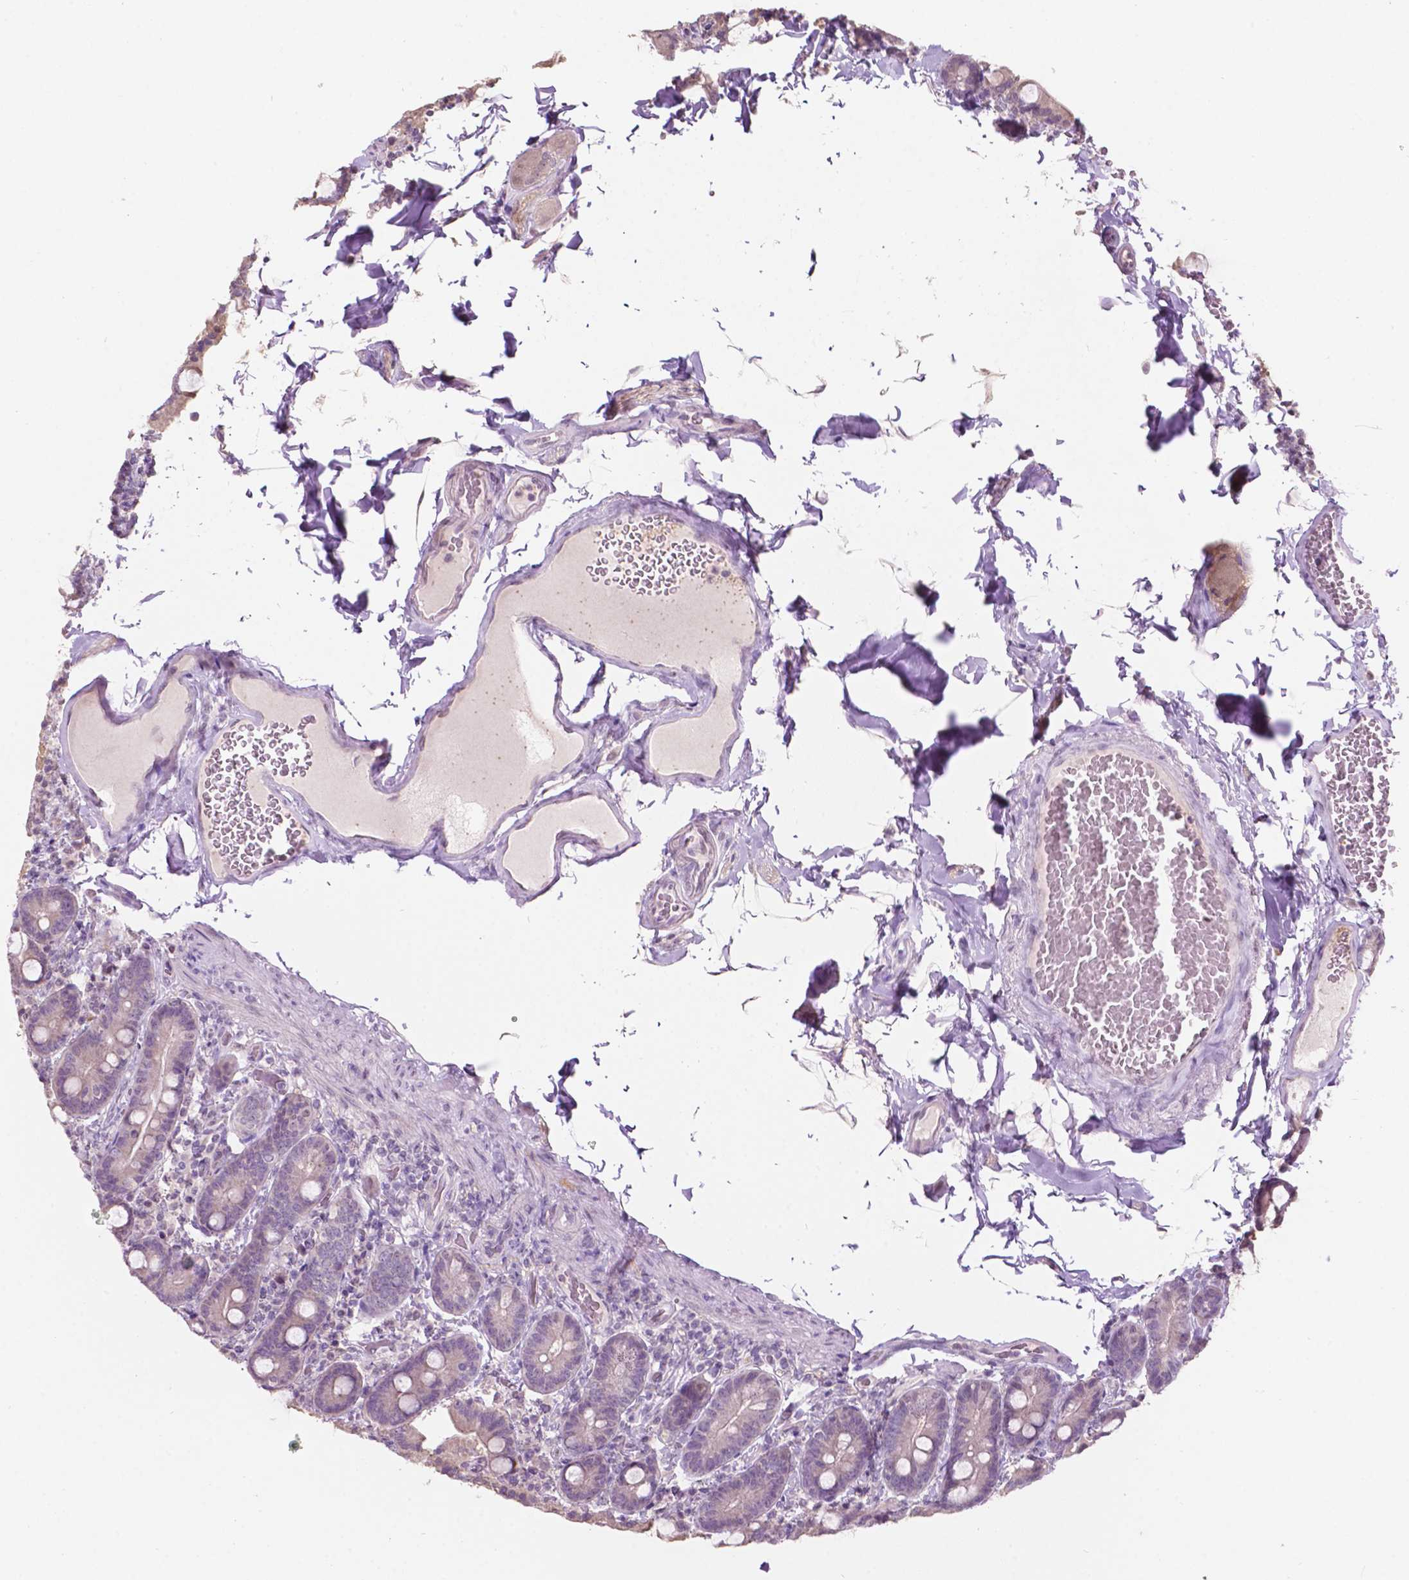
{"staining": {"intensity": "negative", "quantity": "none", "location": "none"}, "tissue": "duodenum", "cell_type": "Glandular cells", "image_type": "normal", "snomed": [{"axis": "morphology", "description": "Normal tissue, NOS"}, {"axis": "topography", "description": "Duodenum"}], "caption": "This image is of unremarkable duodenum stained with immunohistochemistry (IHC) to label a protein in brown with the nuclei are counter-stained blue. There is no expression in glandular cells. Brightfield microscopy of IHC stained with DAB (3,3'-diaminobenzidine) (brown) and hematoxylin (blue), captured at high magnification.", "gene": "TM6SF2", "patient": {"sex": "female", "age": 62}}